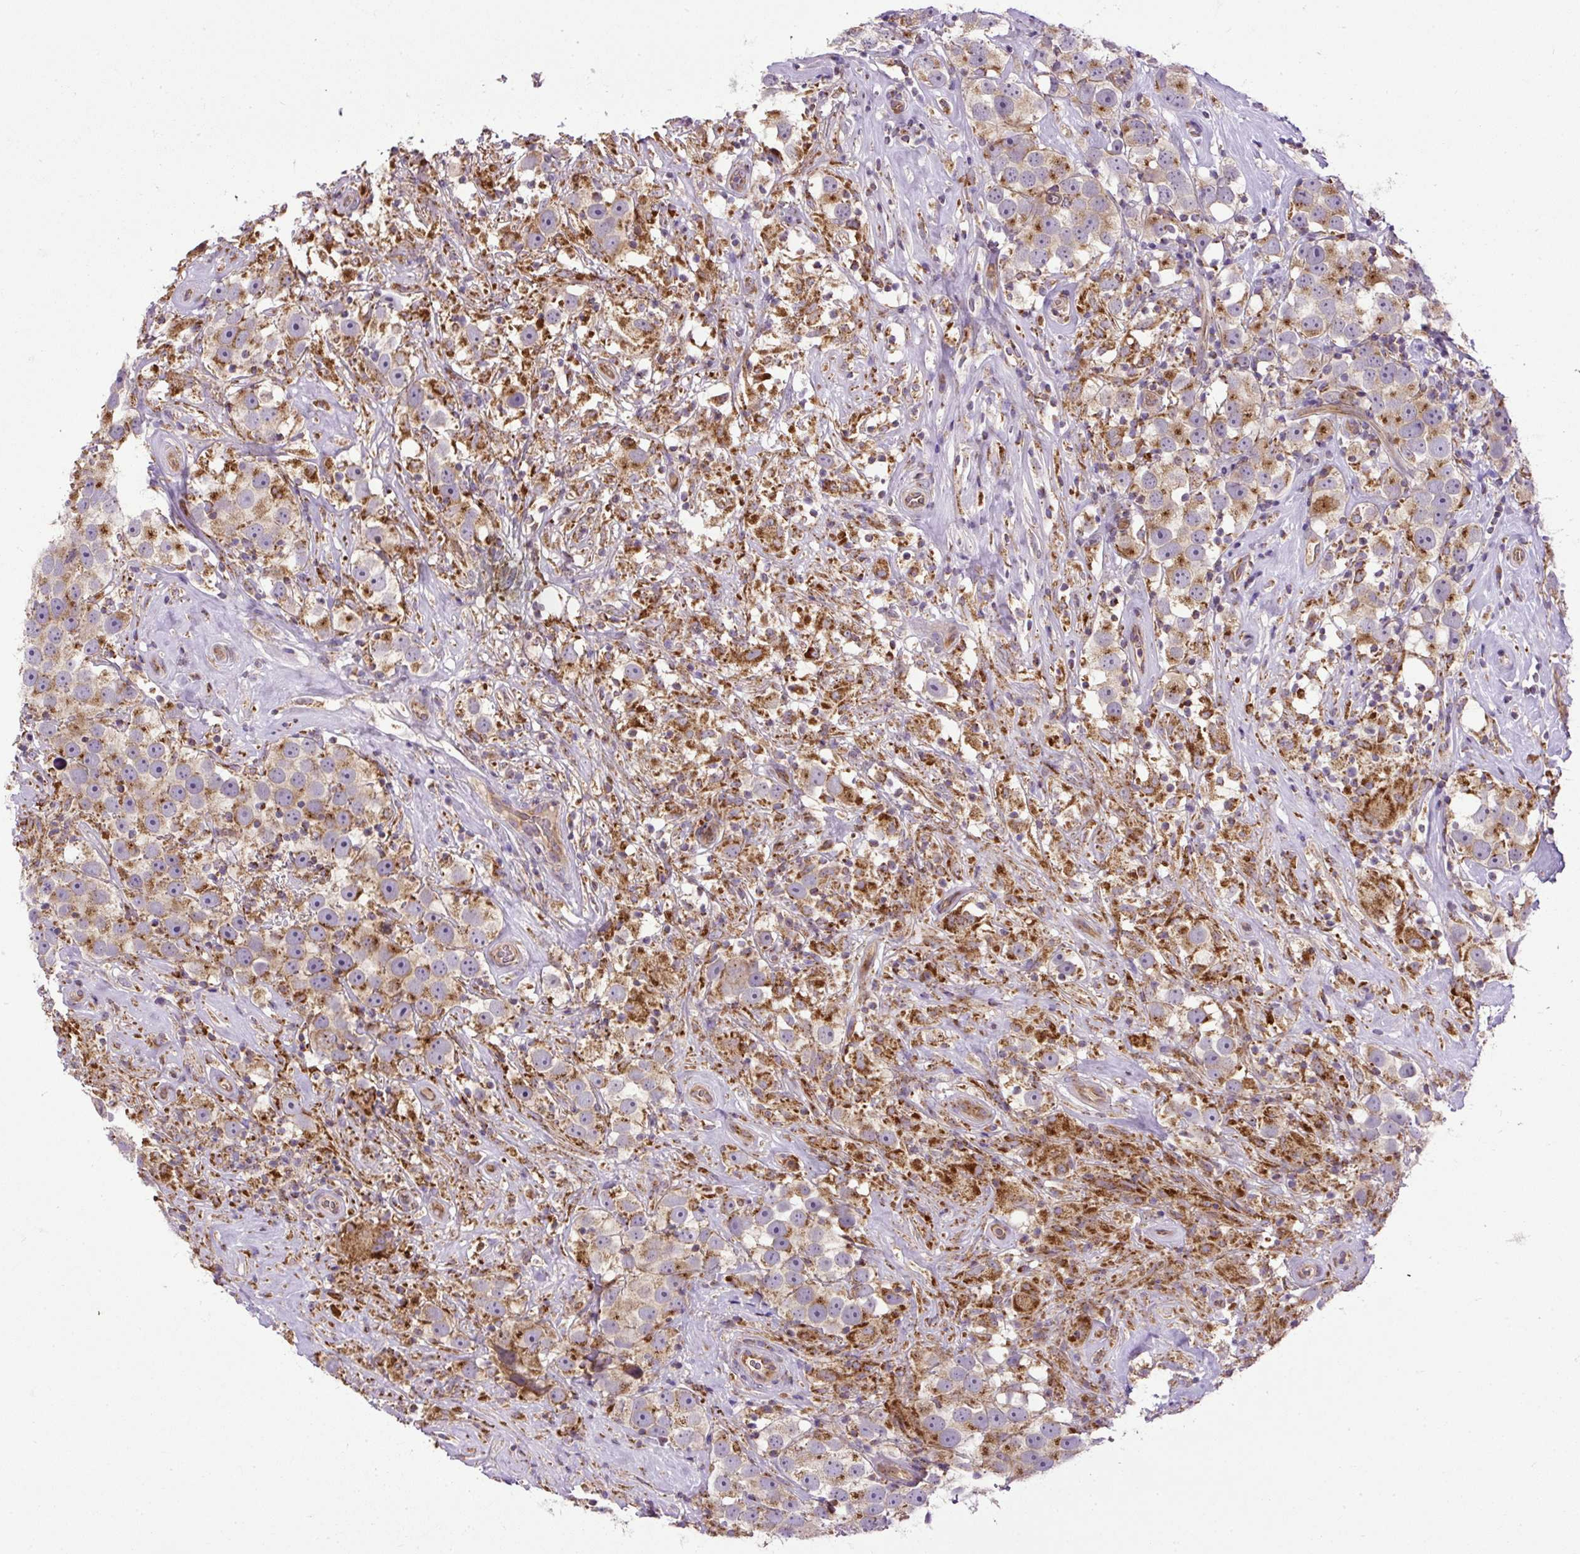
{"staining": {"intensity": "moderate", "quantity": ">75%", "location": "cytoplasmic/membranous"}, "tissue": "testis cancer", "cell_type": "Tumor cells", "image_type": "cancer", "snomed": [{"axis": "morphology", "description": "Seminoma, NOS"}, {"axis": "topography", "description": "Testis"}], "caption": "Immunohistochemistry (IHC) (DAB) staining of testis cancer (seminoma) demonstrates moderate cytoplasmic/membranous protein staining in about >75% of tumor cells.", "gene": "ZNF547", "patient": {"sex": "male", "age": 49}}